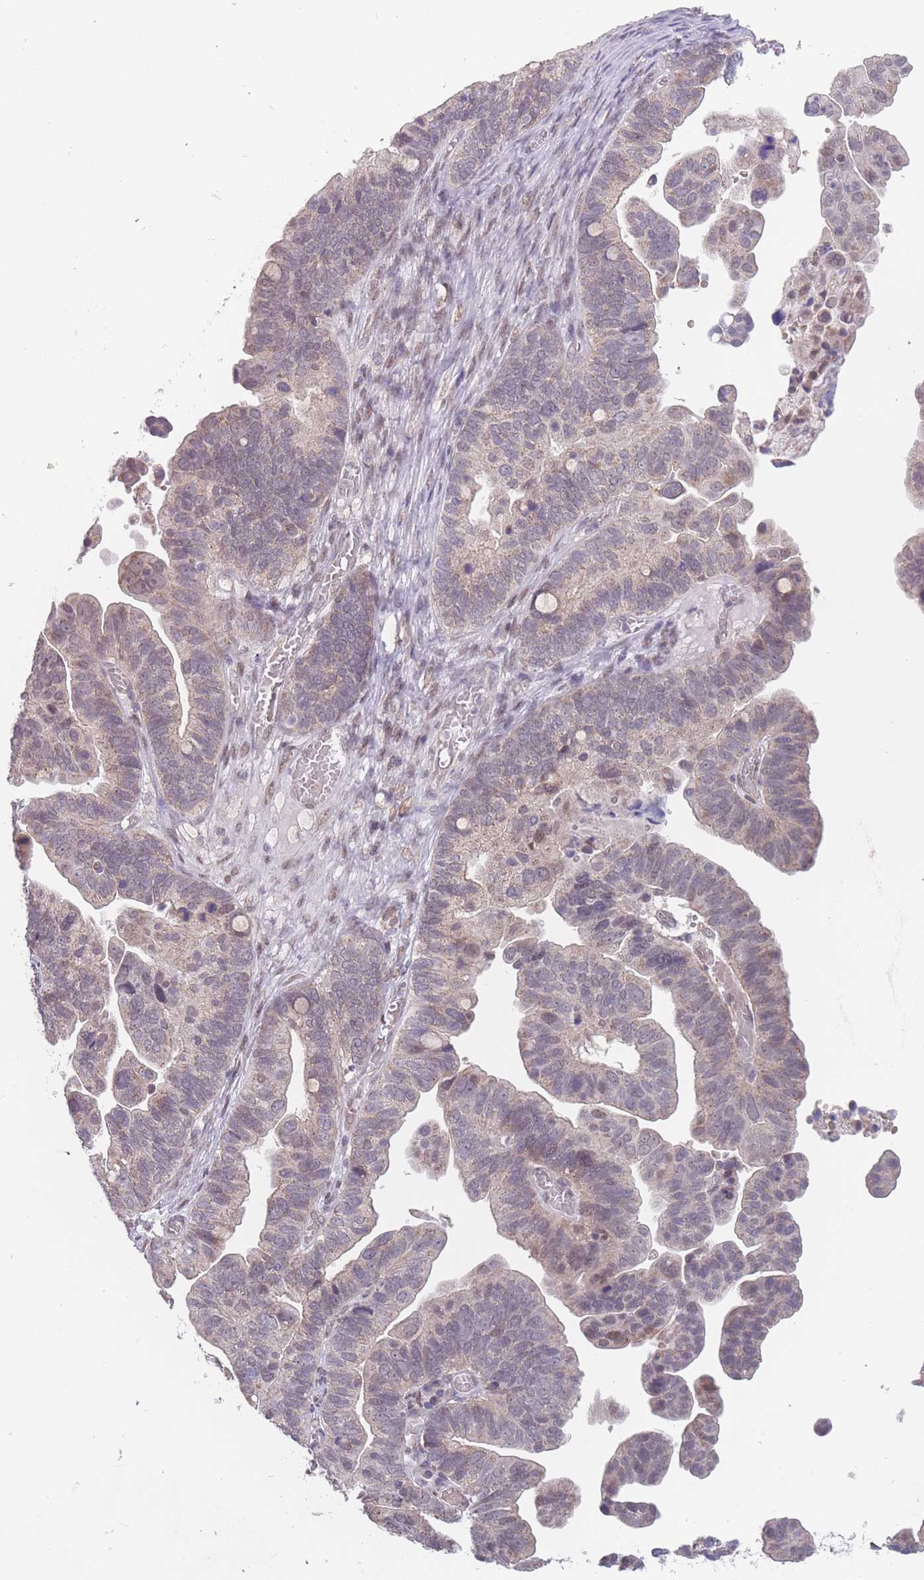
{"staining": {"intensity": "weak", "quantity": "25%-75%", "location": "cytoplasmic/membranous,nuclear"}, "tissue": "ovarian cancer", "cell_type": "Tumor cells", "image_type": "cancer", "snomed": [{"axis": "morphology", "description": "Cystadenocarcinoma, serous, NOS"}, {"axis": "topography", "description": "Ovary"}], "caption": "An IHC micrograph of neoplastic tissue is shown. Protein staining in brown labels weak cytoplasmic/membranous and nuclear positivity in ovarian serous cystadenocarcinoma within tumor cells.", "gene": "PEX7", "patient": {"sex": "female", "age": 56}}